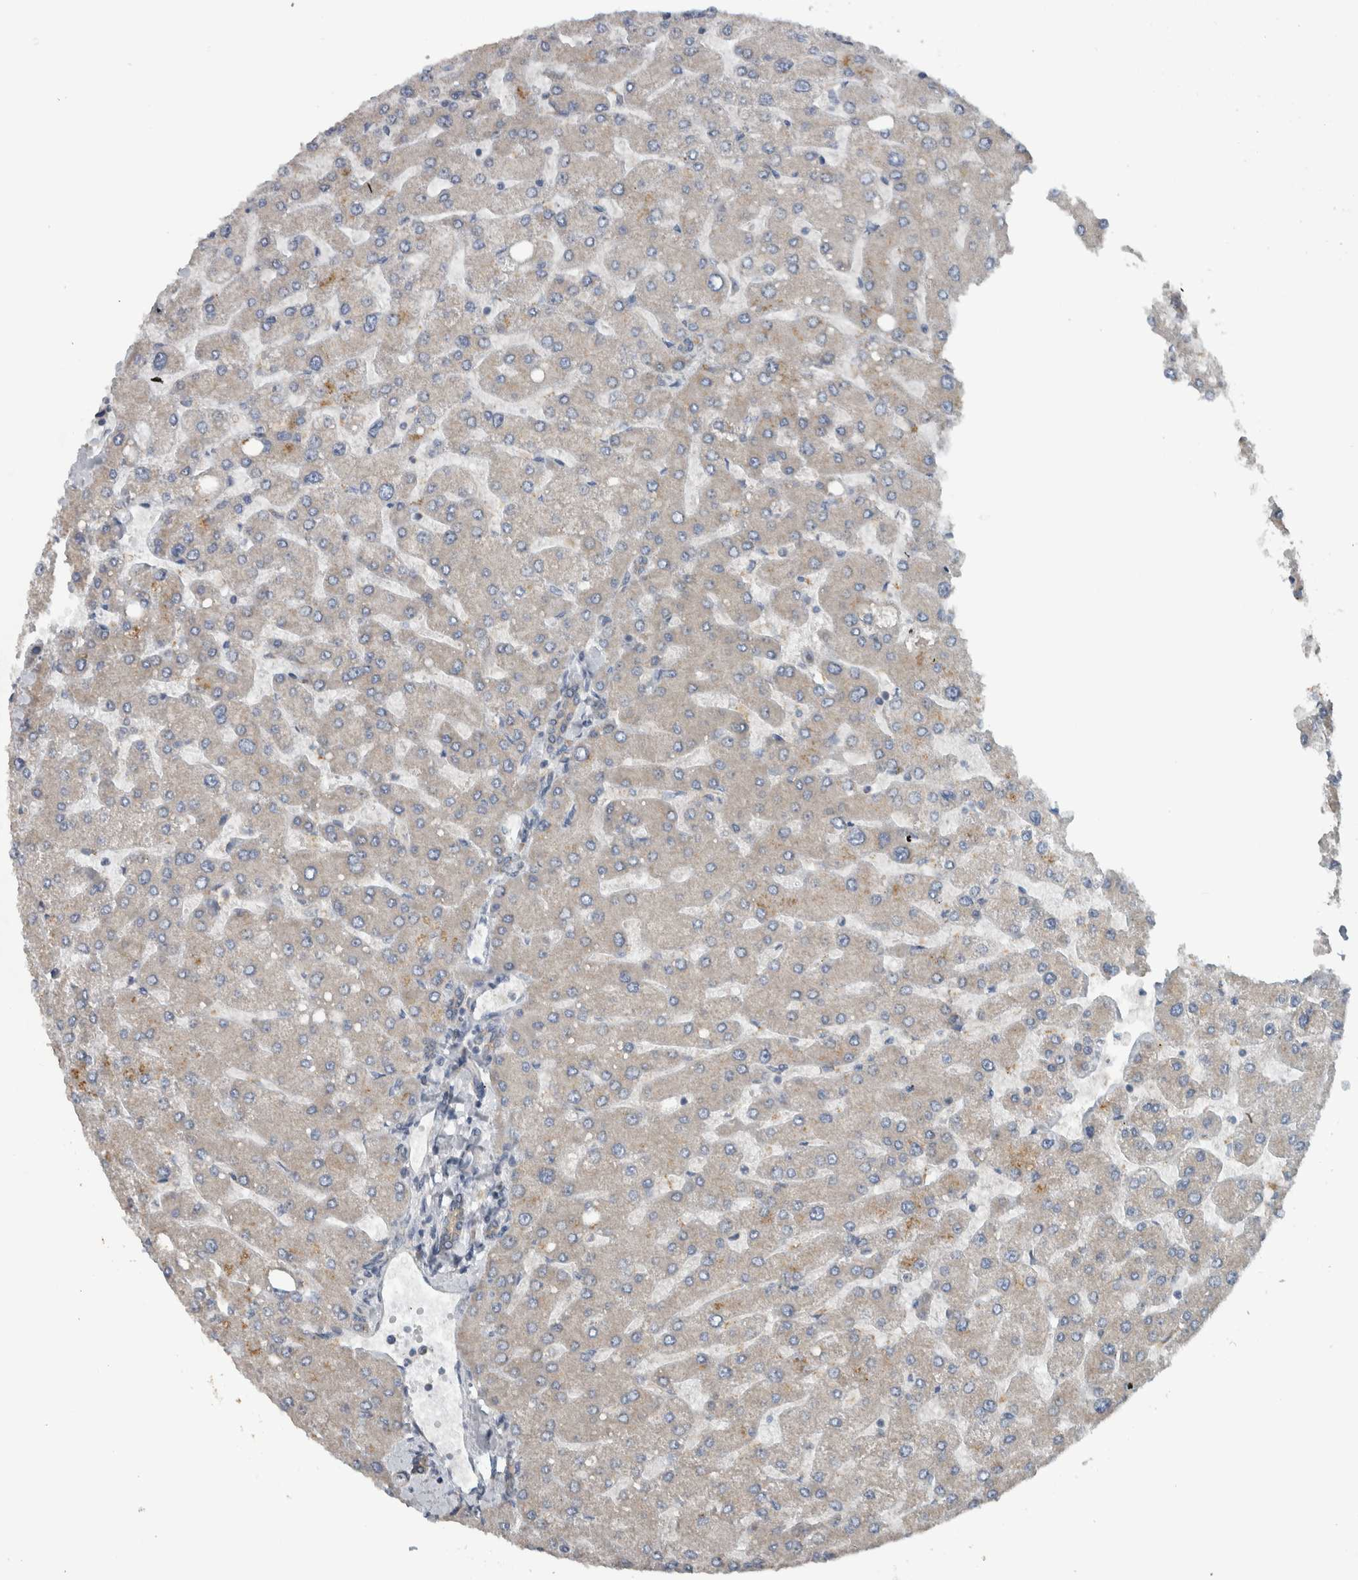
{"staining": {"intensity": "negative", "quantity": "none", "location": "none"}, "tissue": "liver", "cell_type": "Cholangiocytes", "image_type": "normal", "snomed": [{"axis": "morphology", "description": "Normal tissue, NOS"}, {"axis": "topography", "description": "Liver"}], "caption": "Protein analysis of benign liver displays no significant staining in cholangiocytes. (Brightfield microscopy of DAB immunohistochemistry (IHC) at high magnification).", "gene": "ARMC1", "patient": {"sex": "male", "age": 55}}